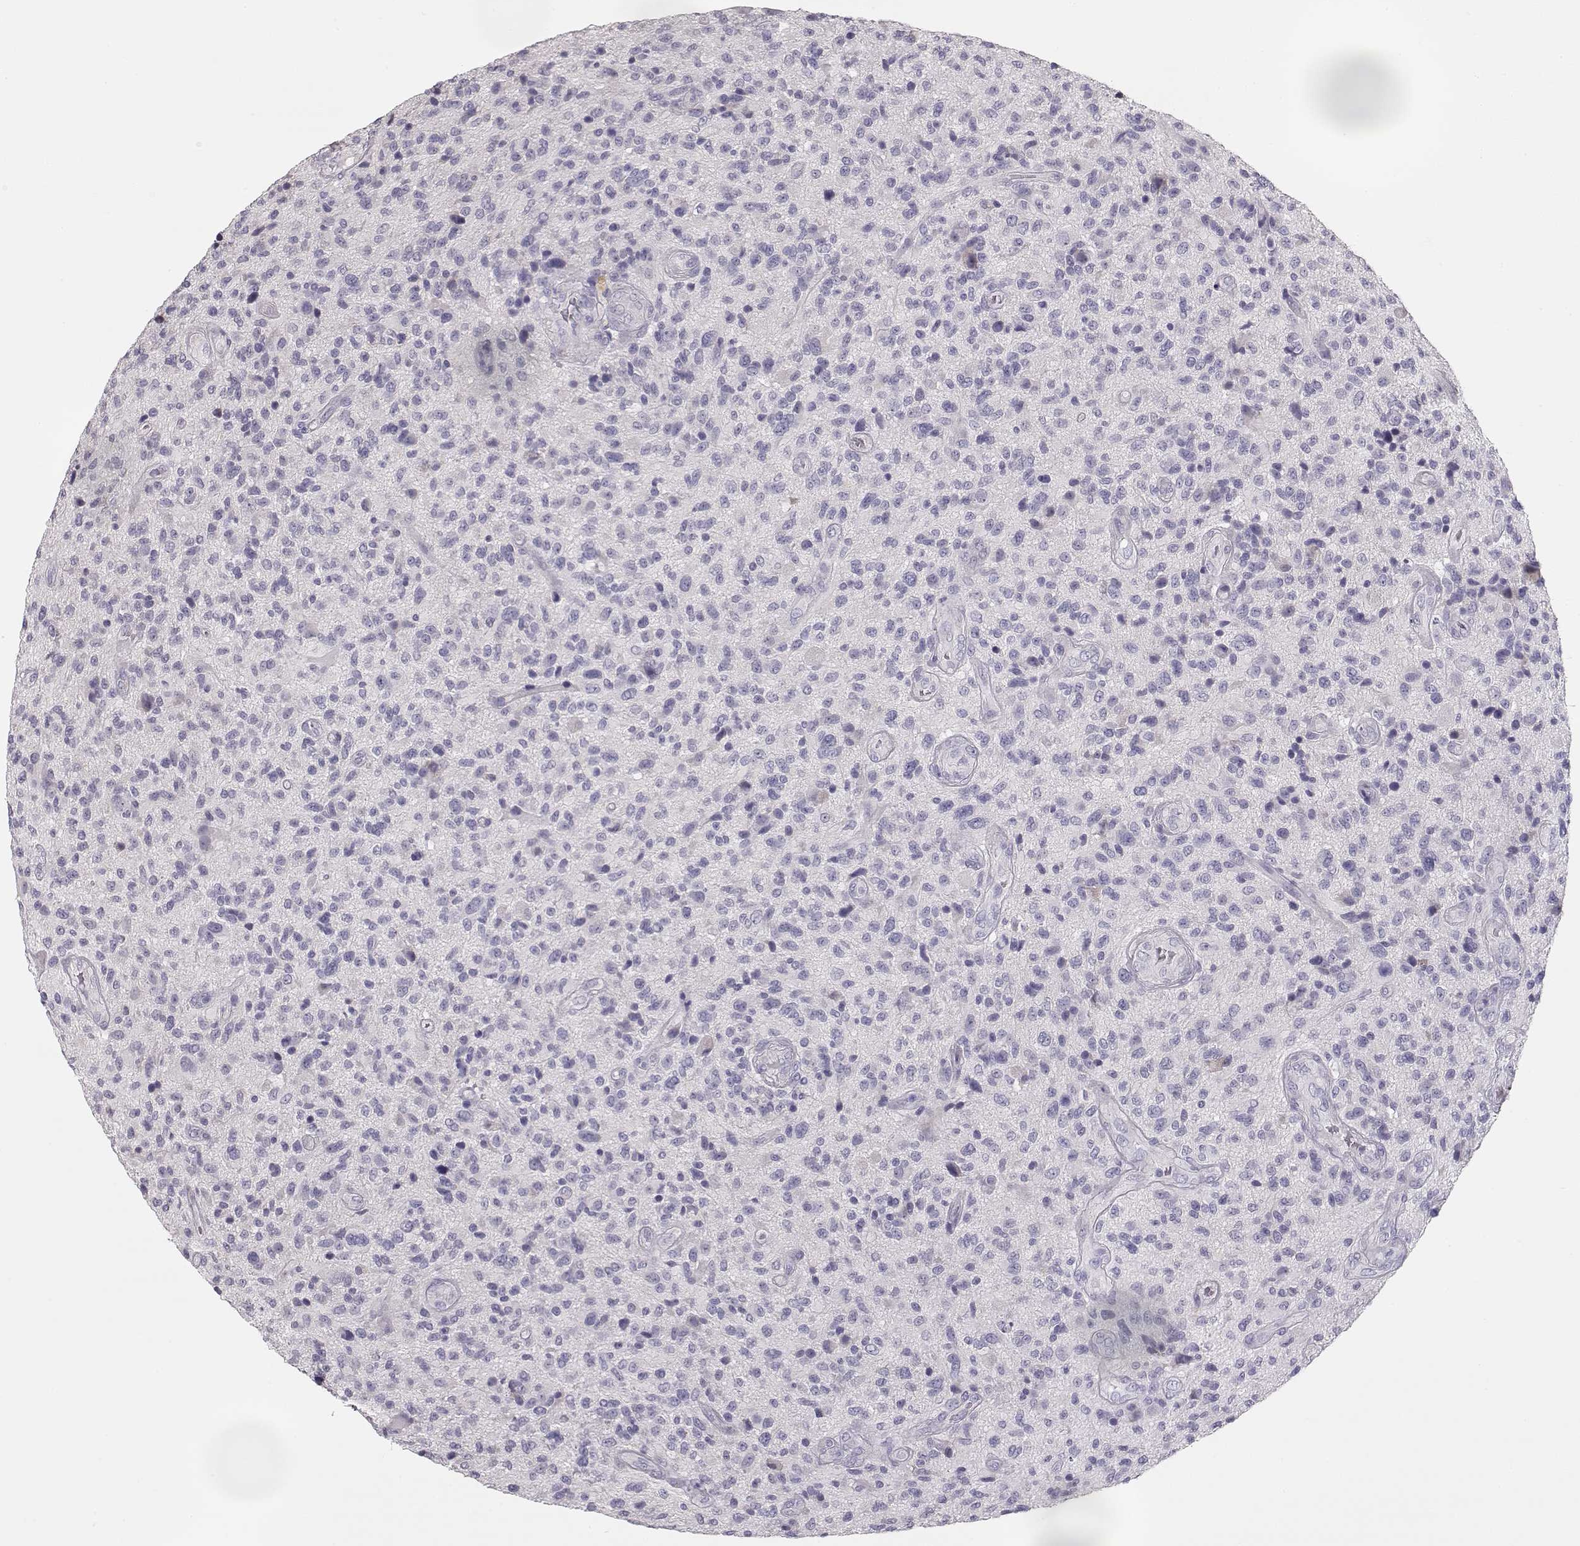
{"staining": {"intensity": "negative", "quantity": "none", "location": "none"}, "tissue": "glioma", "cell_type": "Tumor cells", "image_type": "cancer", "snomed": [{"axis": "morphology", "description": "Glioma, malignant, High grade"}, {"axis": "topography", "description": "Brain"}], "caption": "There is no significant staining in tumor cells of high-grade glioma (malignant).", "gene": "GLIPR1L2", "patient": {"sex": "male", "age": 47}}